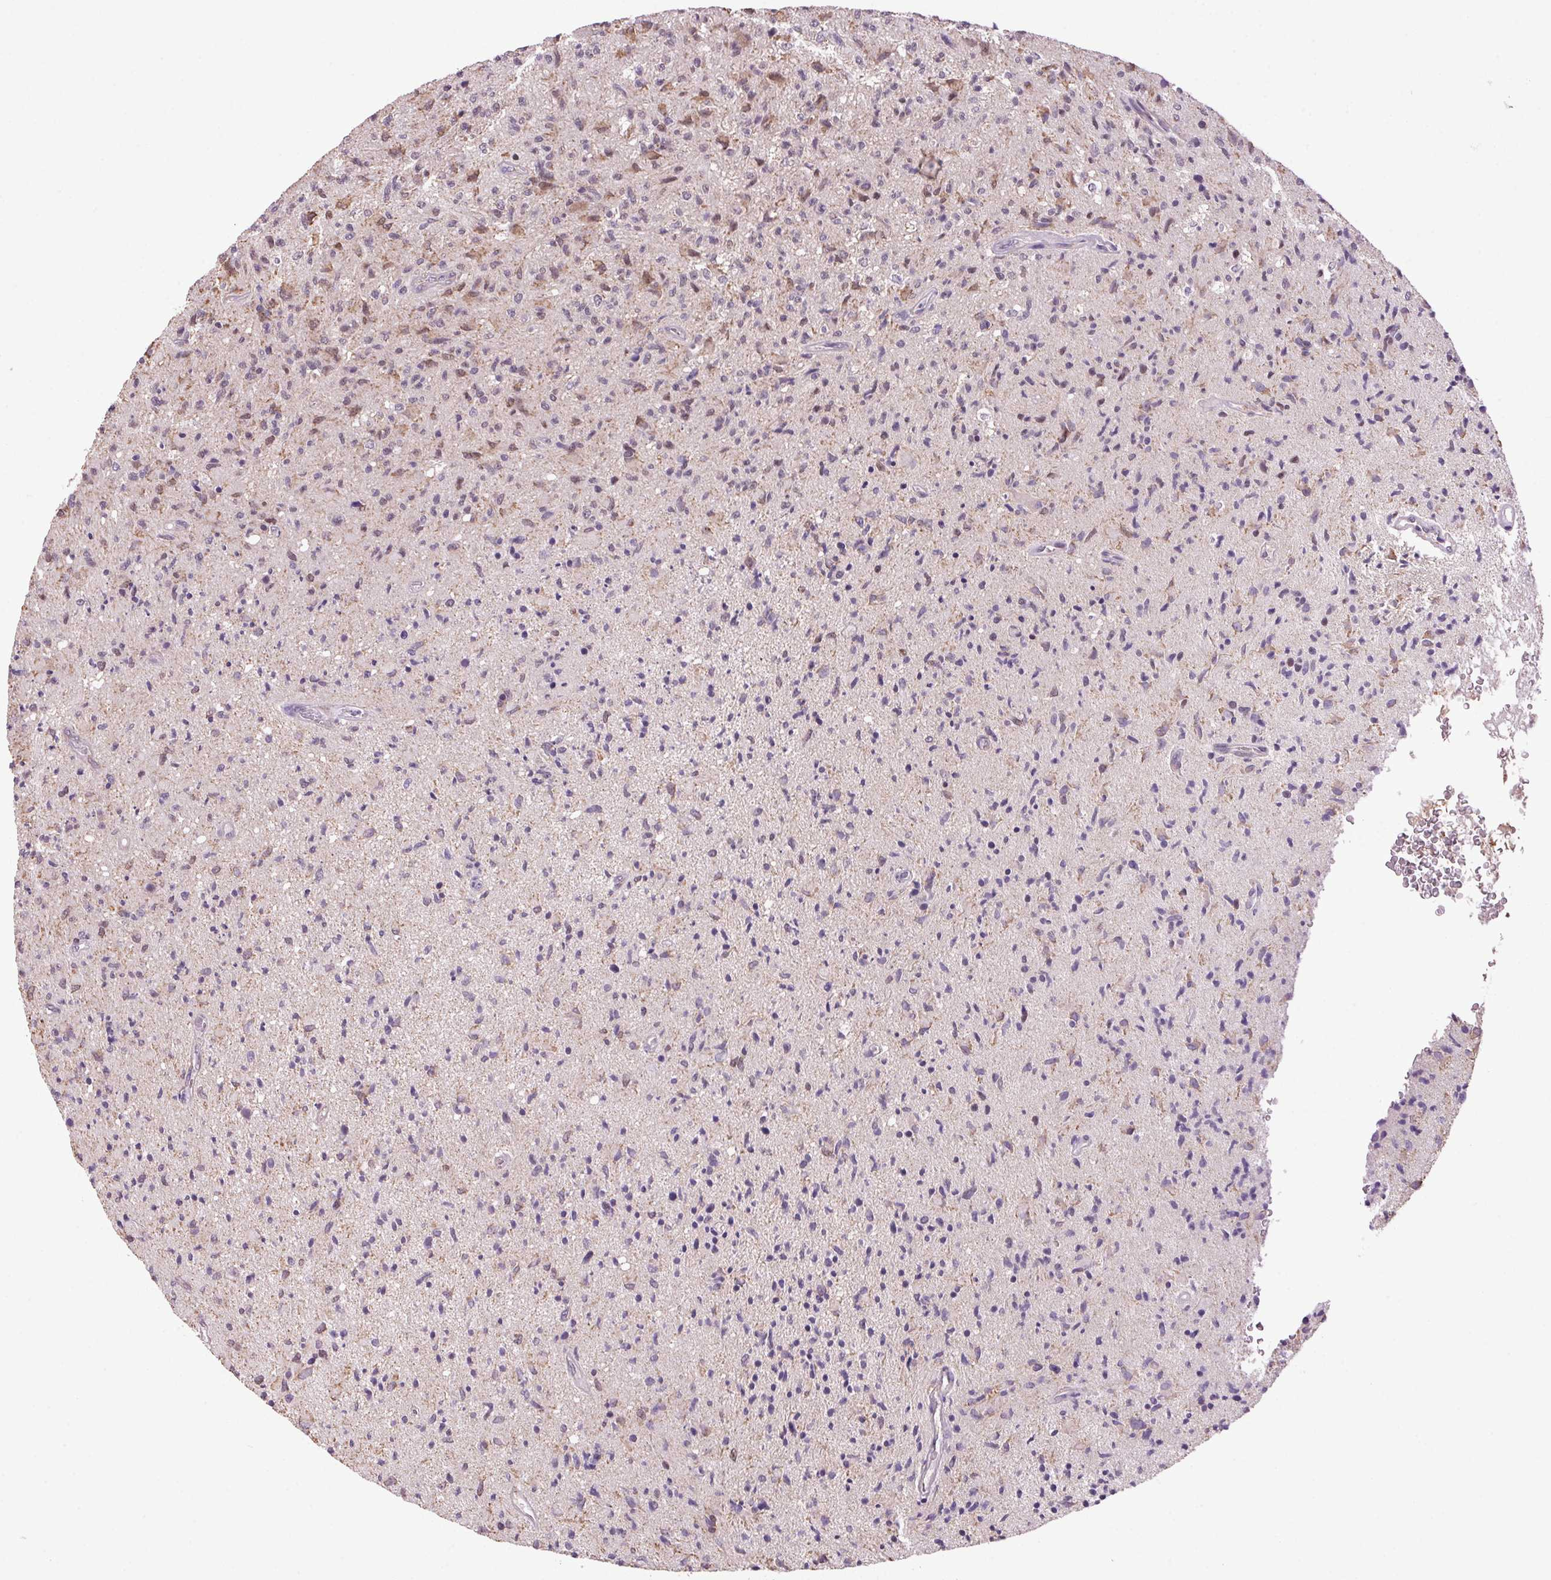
{"staining": {"intensity": "weak", "quantity": "<25%", "location": "cytoplasmic/membranous"}, "tissue": "glioma", "cell_type": "Tumor cells", "image_type": "cancer", "snomed": [{"axis": "morphology", "description": "Glioma, malignant, High grade"}, {"axis": "topography", "description": "Brain"}], "caption": "A high-resolution histopathology image shows IHC staining of malignant glioma (high-grade), which displays no significant expression in tumor cells. (Immunohistochemistry, brightfield microscopy, high magnification).", "gene": "AKR1E2", "patient": {"sex": "male", "age": 54}}